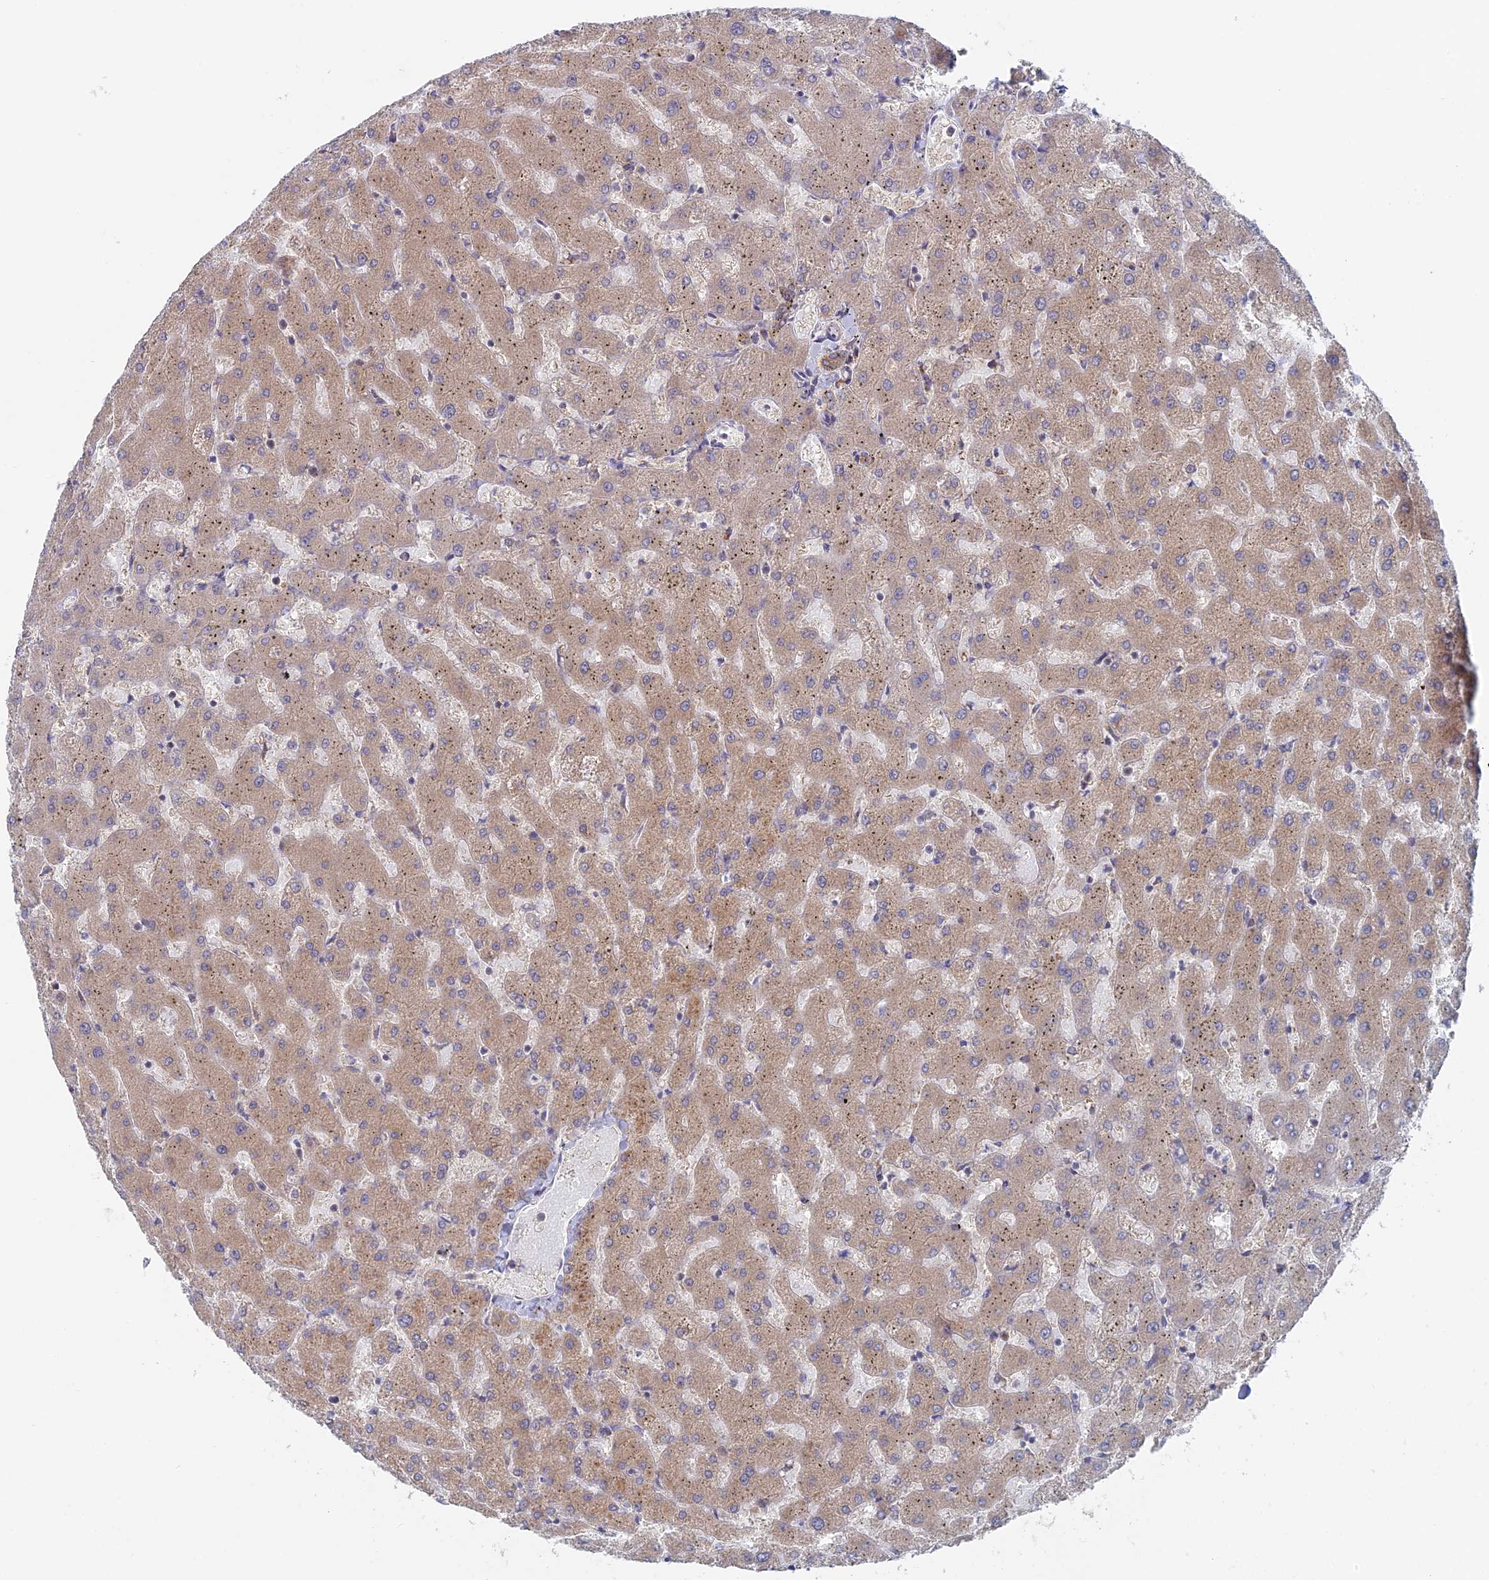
{"staining": {"intensity": "moderate", "quantity": ">75%", "location": "cytoplasmic/membranous"}, "tissue": "liver", "cell_type": "Cholangiocytes", "image_type": "normal", "snomed": [{"axis": "morphology", "description": "Normal tissue, NOS"}, {"axis": "topography", "description": "Liver"}], "caption": "Brown immunohistochemical staining in benign liver demonstrates moderate cytoplasmic/membranous expression in approximately >75% of cholangiocytes.", "gene": "TBC1D30", "patient": {"sex": "female", "age": 63}}